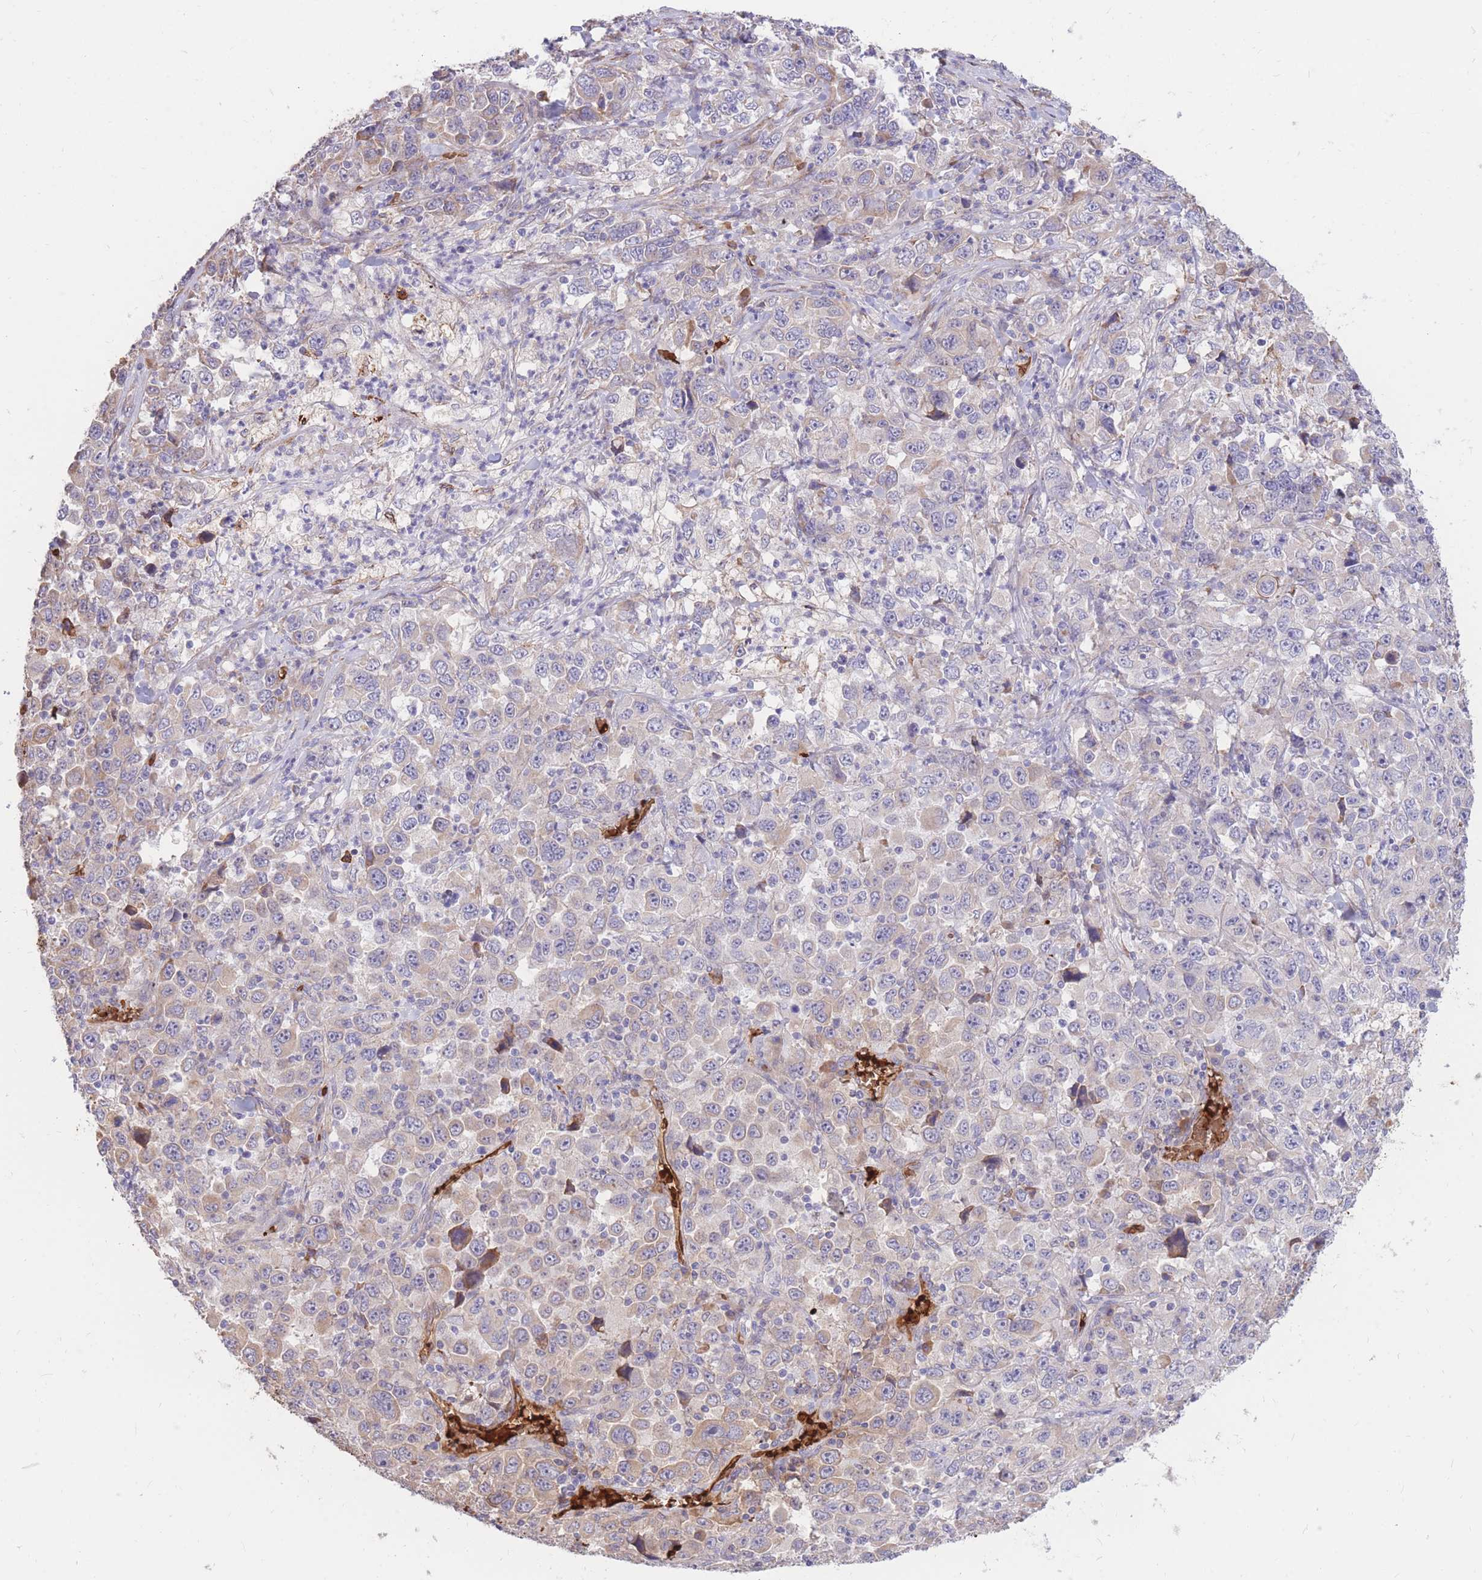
{"staining": {"intensity": "weak", "quantity": "<25%", "location": "cytoplasmic/membranous"}, "tissue": "stomach cancer", "cell_type": "Tumor cells", "image_type": "cancer", "snomed": [{"axis": "morphology", "description": "Normal tissue, NOS"}, {"axis": "morphology", "description": "Adenocarcinoma, NOS"}, {"axis": "topography", "description": "Stomach, upper"}, {"axis": "topography", "description": "Stomach"}], "caption": "Tumor cells show no significant protein positivity in adenocarcinoma (stomach).", "gene": "ATP10D", "patient": {"sex": "male", "age": 59}}